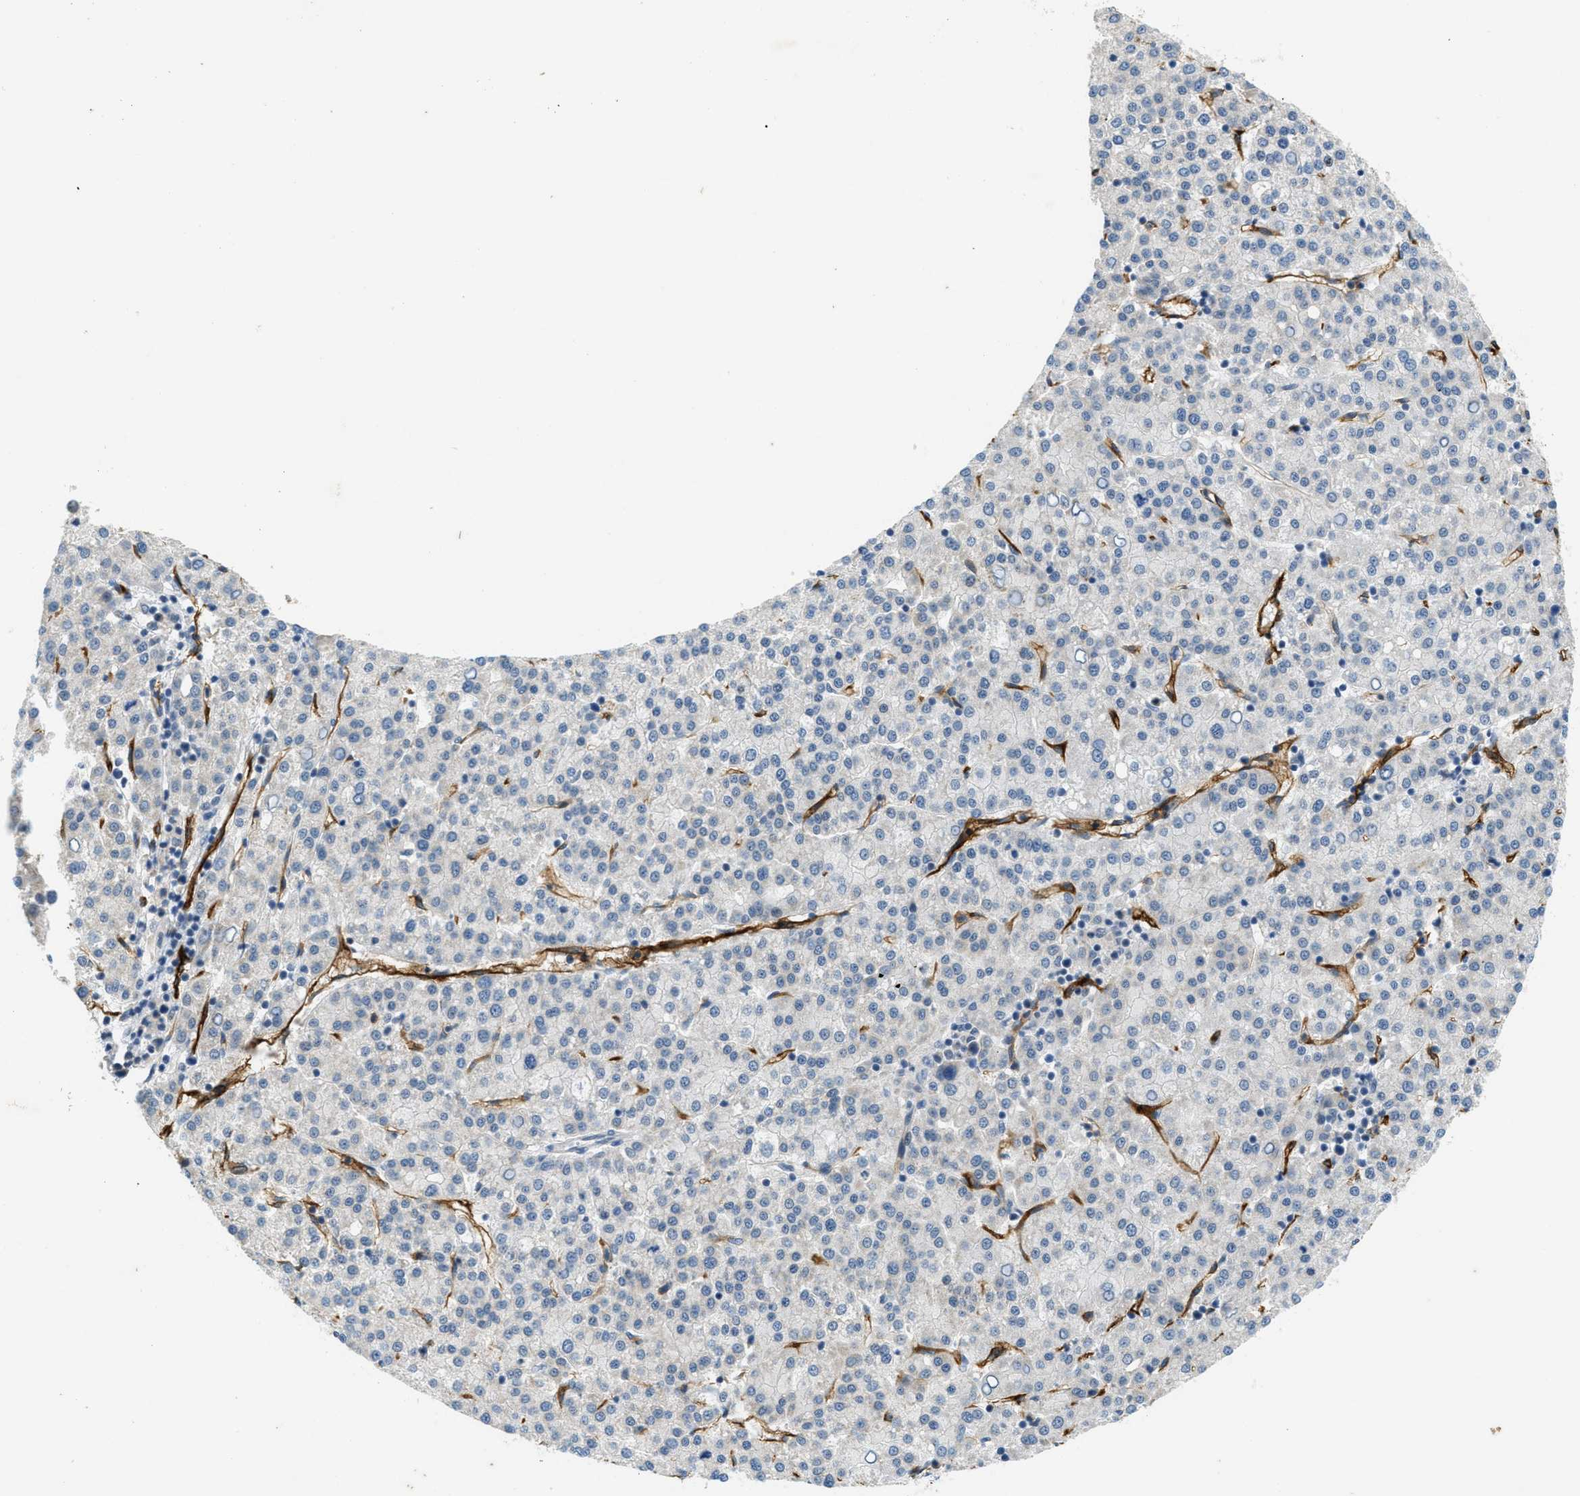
{"staining": {"intensity": "negative", "quantity": "none", "location": "none"}, "tissue": "liver cancer", "cell_type": "Tumor cells", "image_type": "cancer", "snomed": [{"axis": "morphology", "description": "Carcinoma, Hepatocellular, NOS"}, {"axis": "topography", "description": "Liver"}], "caption": "Tumor cells show no significant staining in liver hepatocellular carcinoma.", "gene": "SLCO2A1", "patient": {"sex": "female", "age": 58}}